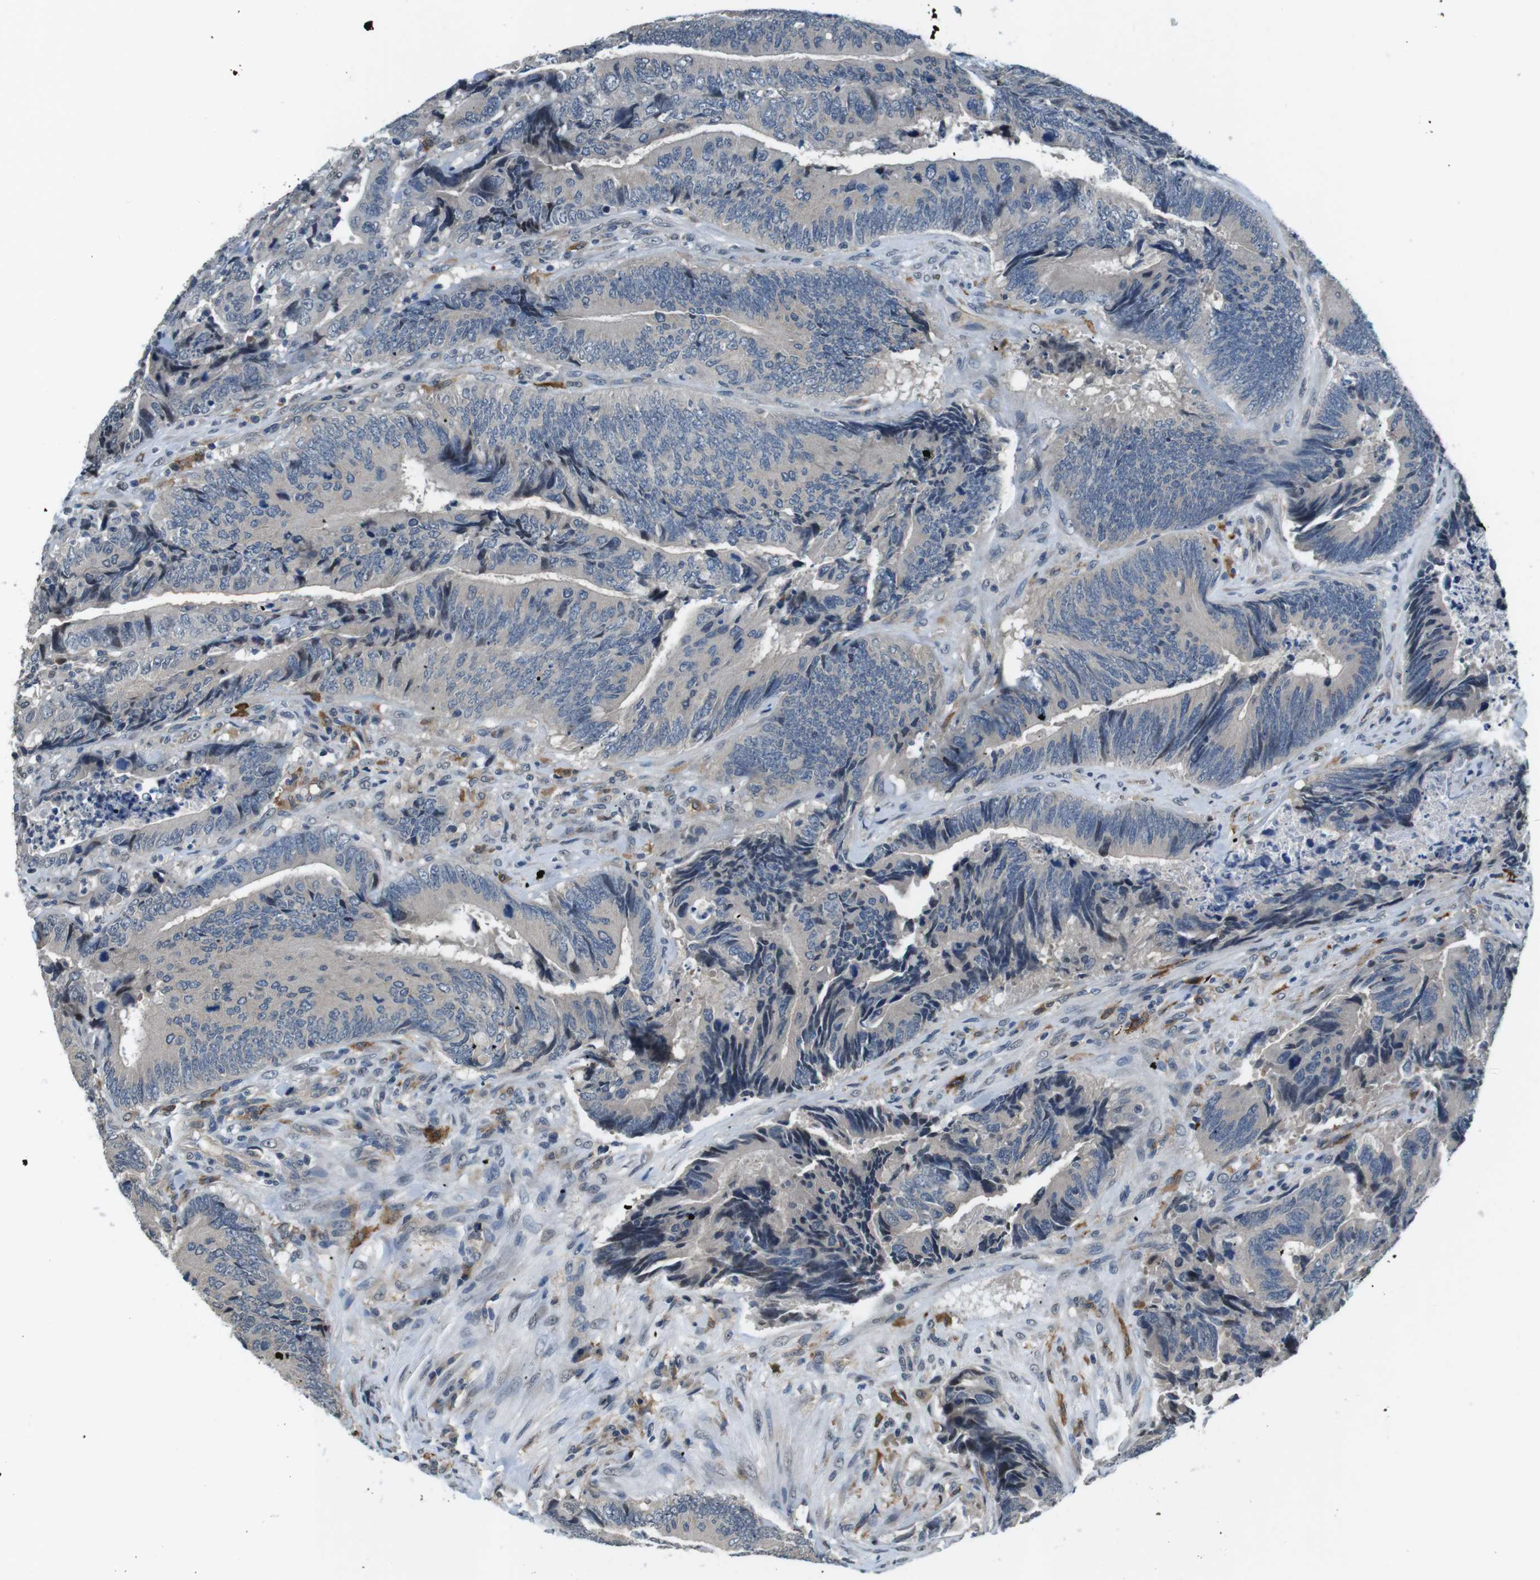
{"staining": {"intensity": "negative", "quantity": "none", "location": "none"}, "tissue": "colorectal cancer", "cell_type": "Tumor cells", "image_type": "cancer", "snomed": [{"axis": "morphology", "description": "Normal tissue, NOS"}, {"axis": "morphology", "description": "Adenocarcinoma, NOS"}, {"axis": "topography", "description": "Colon"}], "caption": "Tumor cells are negative for protein expression in human adenocarcinoma (colorectal).", "gene": "CD163L1", "patient": {"sex": "male", "age": 56}}